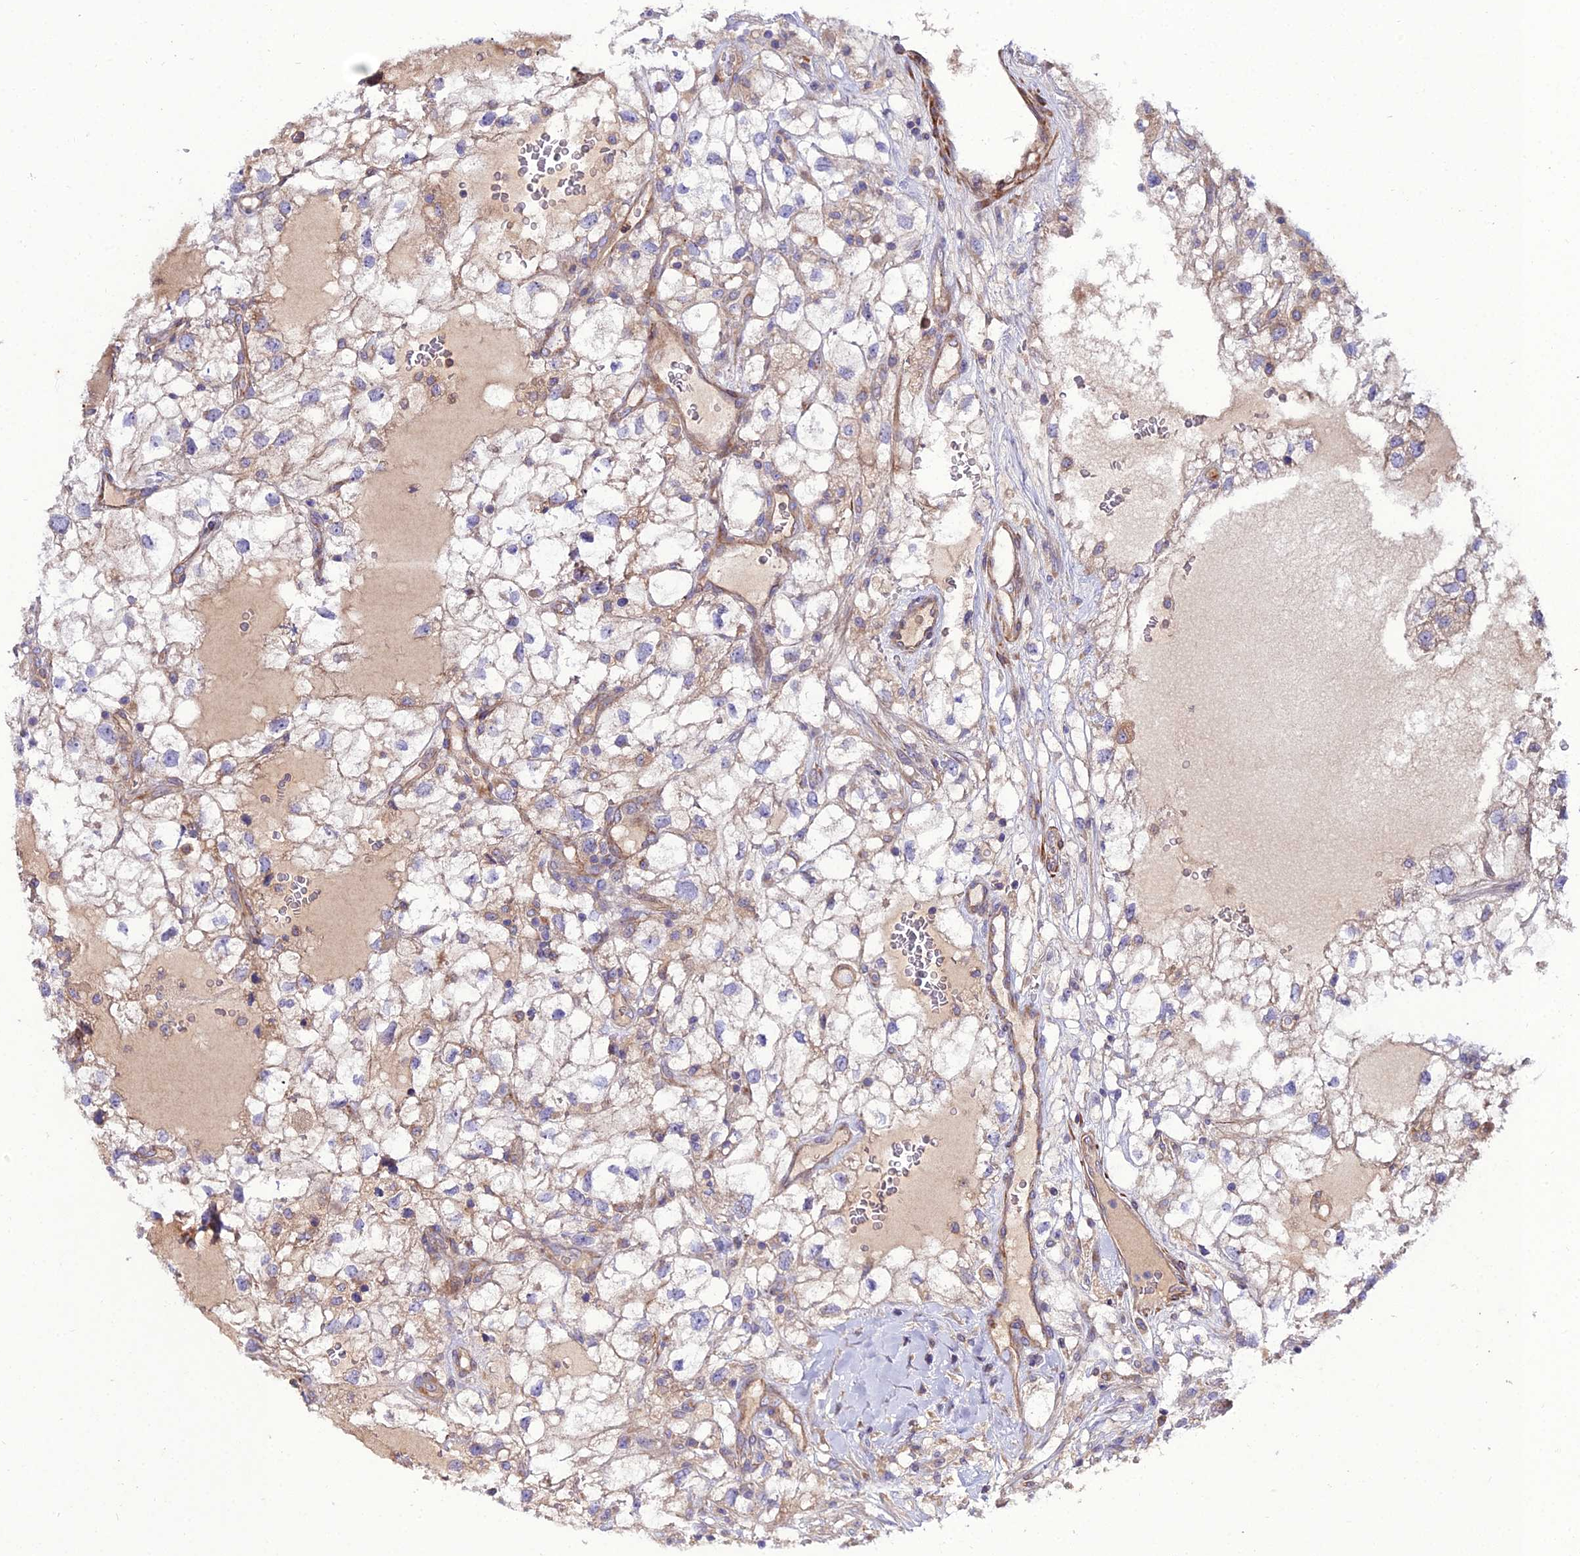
{"staining": {"intensity": "weak", "quantity": "<25%", "location": "cytoplasmic/membranous"}, "tissue": "renal cancer", "cell_type": "Tumor cells", "image_type": "cancer", "snomed": [{"axis": "morphology", "description": "Adenocarcinoma, NOS"}, {"axis": "topography", "description": "Kidney"}], "caption": "DAB (3,3'-diaminobenzidine) immunohistochemical staining of renal cancer displays no significant staining in tumor cells.", "gene": "ARL6IP1", "patient": {"sex": "male", "age": 59}}